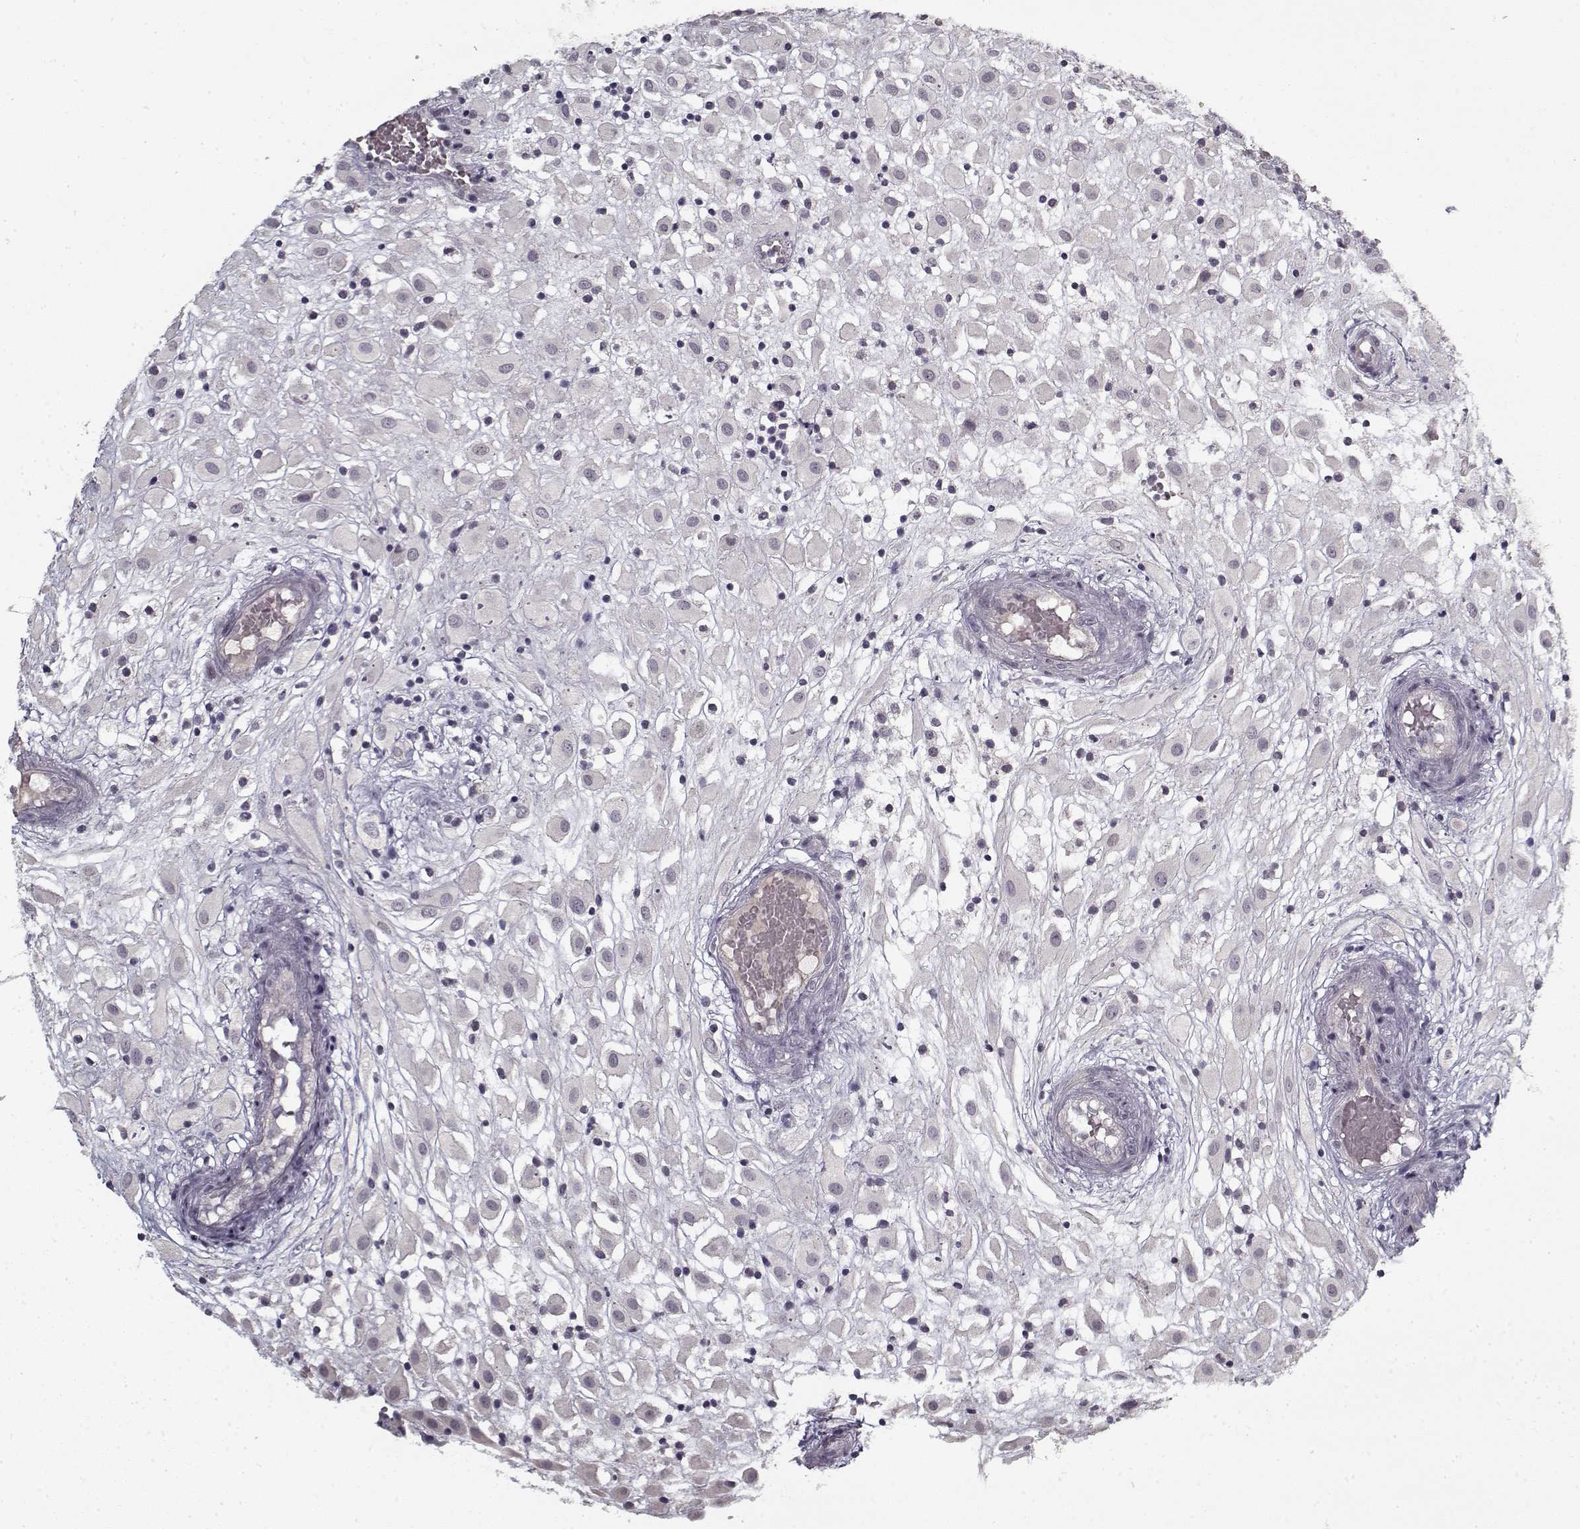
{"staining": {"intensity": "negative", "quantity": "none", "location": "none"}, "tissue": "placenta", "cell_type": "Trophoblastic cells", "image_type": "normal", "snomed": [{"axis": "morphology", "description": "Normal tissue, NOS"}, {"axis": "topography", "description": "Placenta"}], "caption": "Immunohistochemistry (IHC) image of unremarkable human placenta stained for a protein (brown), which reveals no staining in trophoblastic cells.", "gene": "LAMA2", "patient": {"sex": "female", "age": 24}}